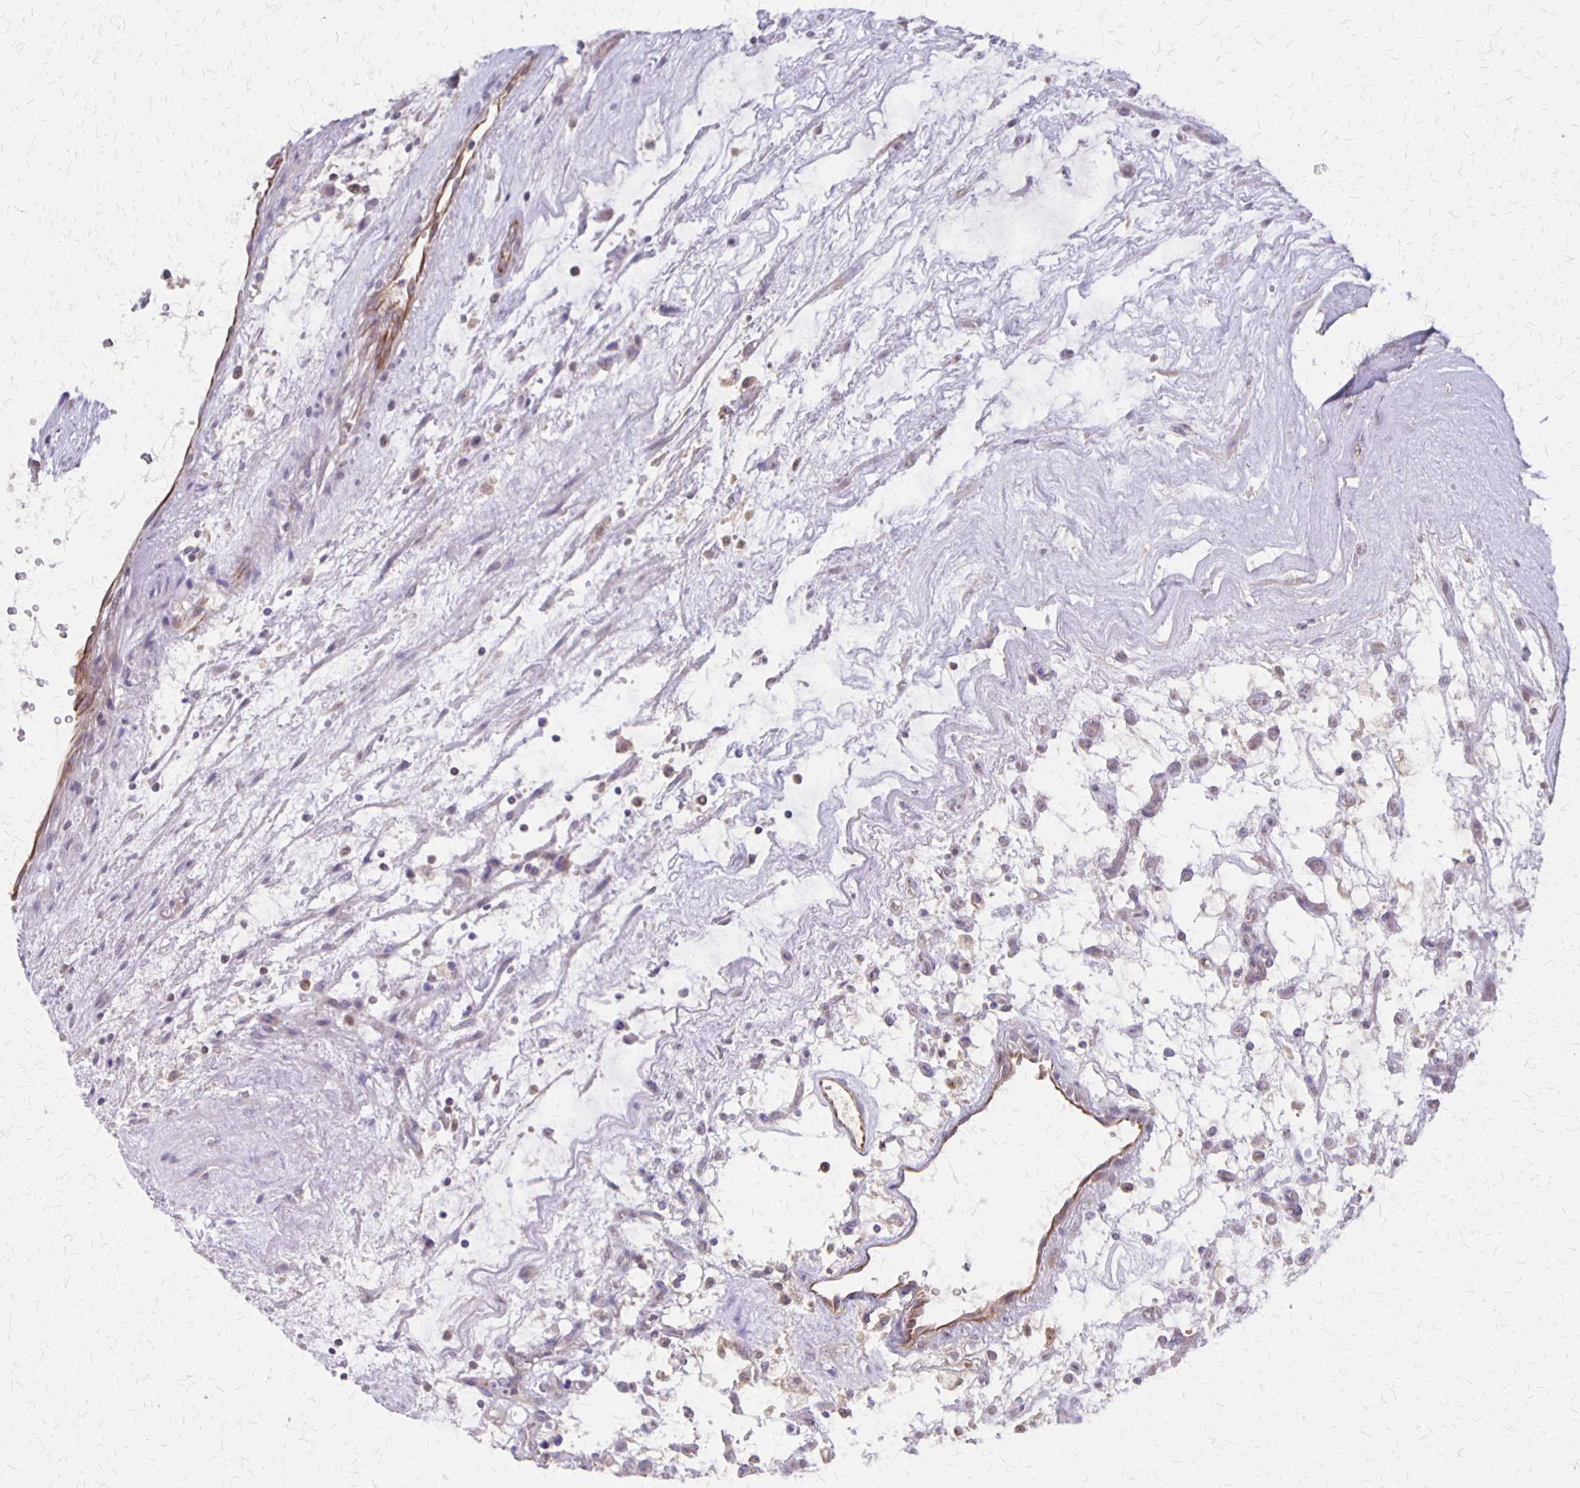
{"staining": {"intensity": "negative", "quantity": "none", "location": "none"}, "tissue": "renal cancer", "cell_type": "Tumor cells", "image_type": "cancer", "snomed": [{"axis": "morphology", "description": "Adenocarcinoma, NOS"}, {"axis": "topography", "description": "Kidney"}], "caption": "IHC histopathology image of neoplastic tissue: human renal adenocarcinoma stained with DAB (3,3'-diaminobenzidine) shows no significant protein expression in tumor cells. (Stains: DAB (3,3'-diaminobenzidine) IHC with hematoxylin counter stain, Microscopy: brightfield microscopy at high magnification).", "gene": "NOG", "patient": {"sex": "female", "age": 69}}